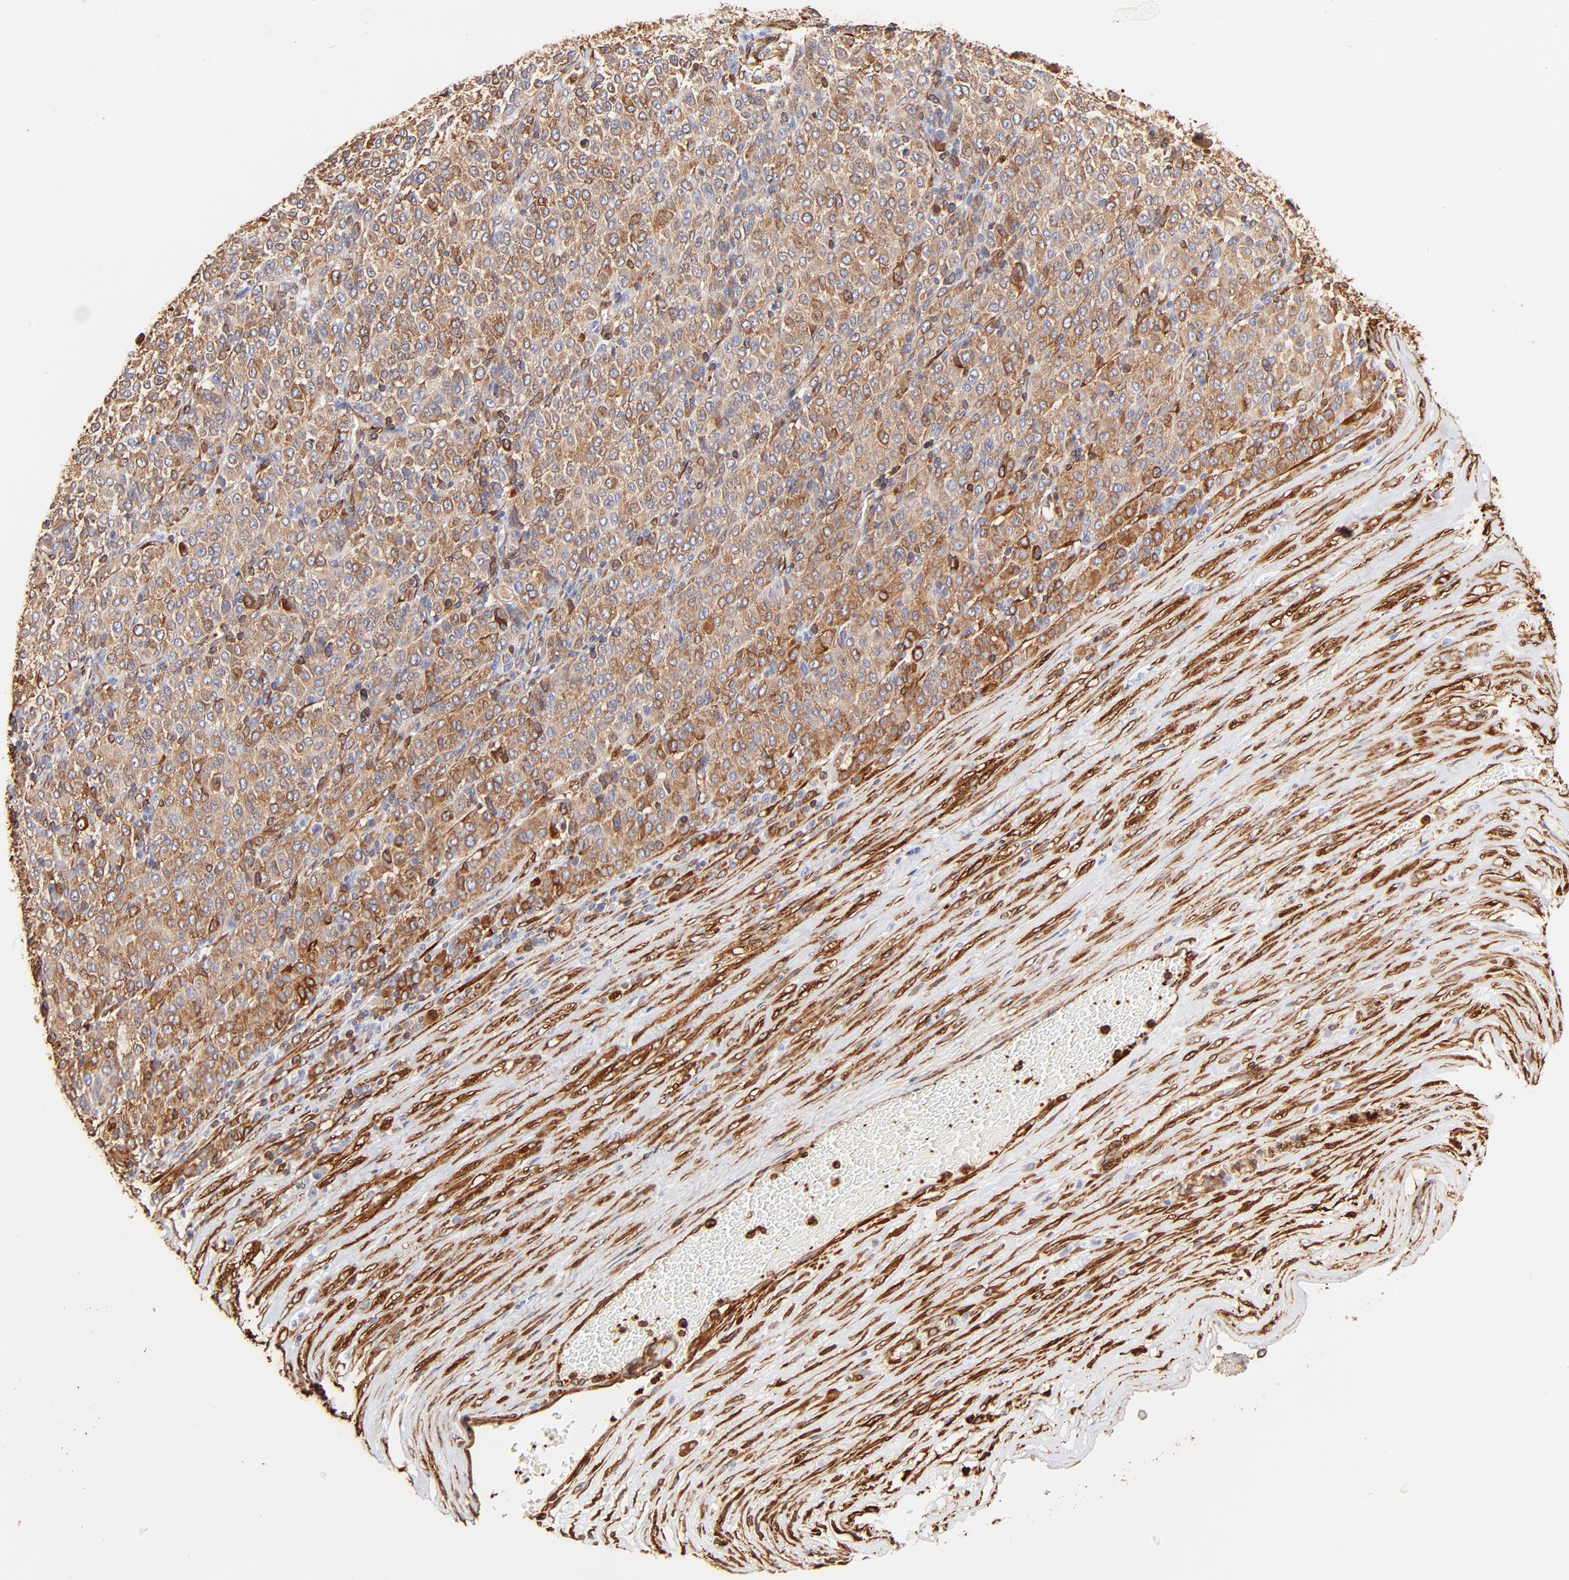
{"staining": {"intensity": "strong", "quantity": ">75%", "location": "cytoplasmic/membranous"}, "tissue": "melanoma", "cell_type": "Tumor cells", "image_type": "cancer", "snomed": [{"axis": "morphology", "description": "Malignant melanoma, Metastatic site"}, {"axis": "topography", "description": "Pancreas"}], "caption": "Immunohistochemical staining of human melanoma displays strong cytoplasmic/membranous protein staining in approximately >75% of tumor cells.", "gene": "FLNA", "patient": {"sex": "female", "age": 30}}